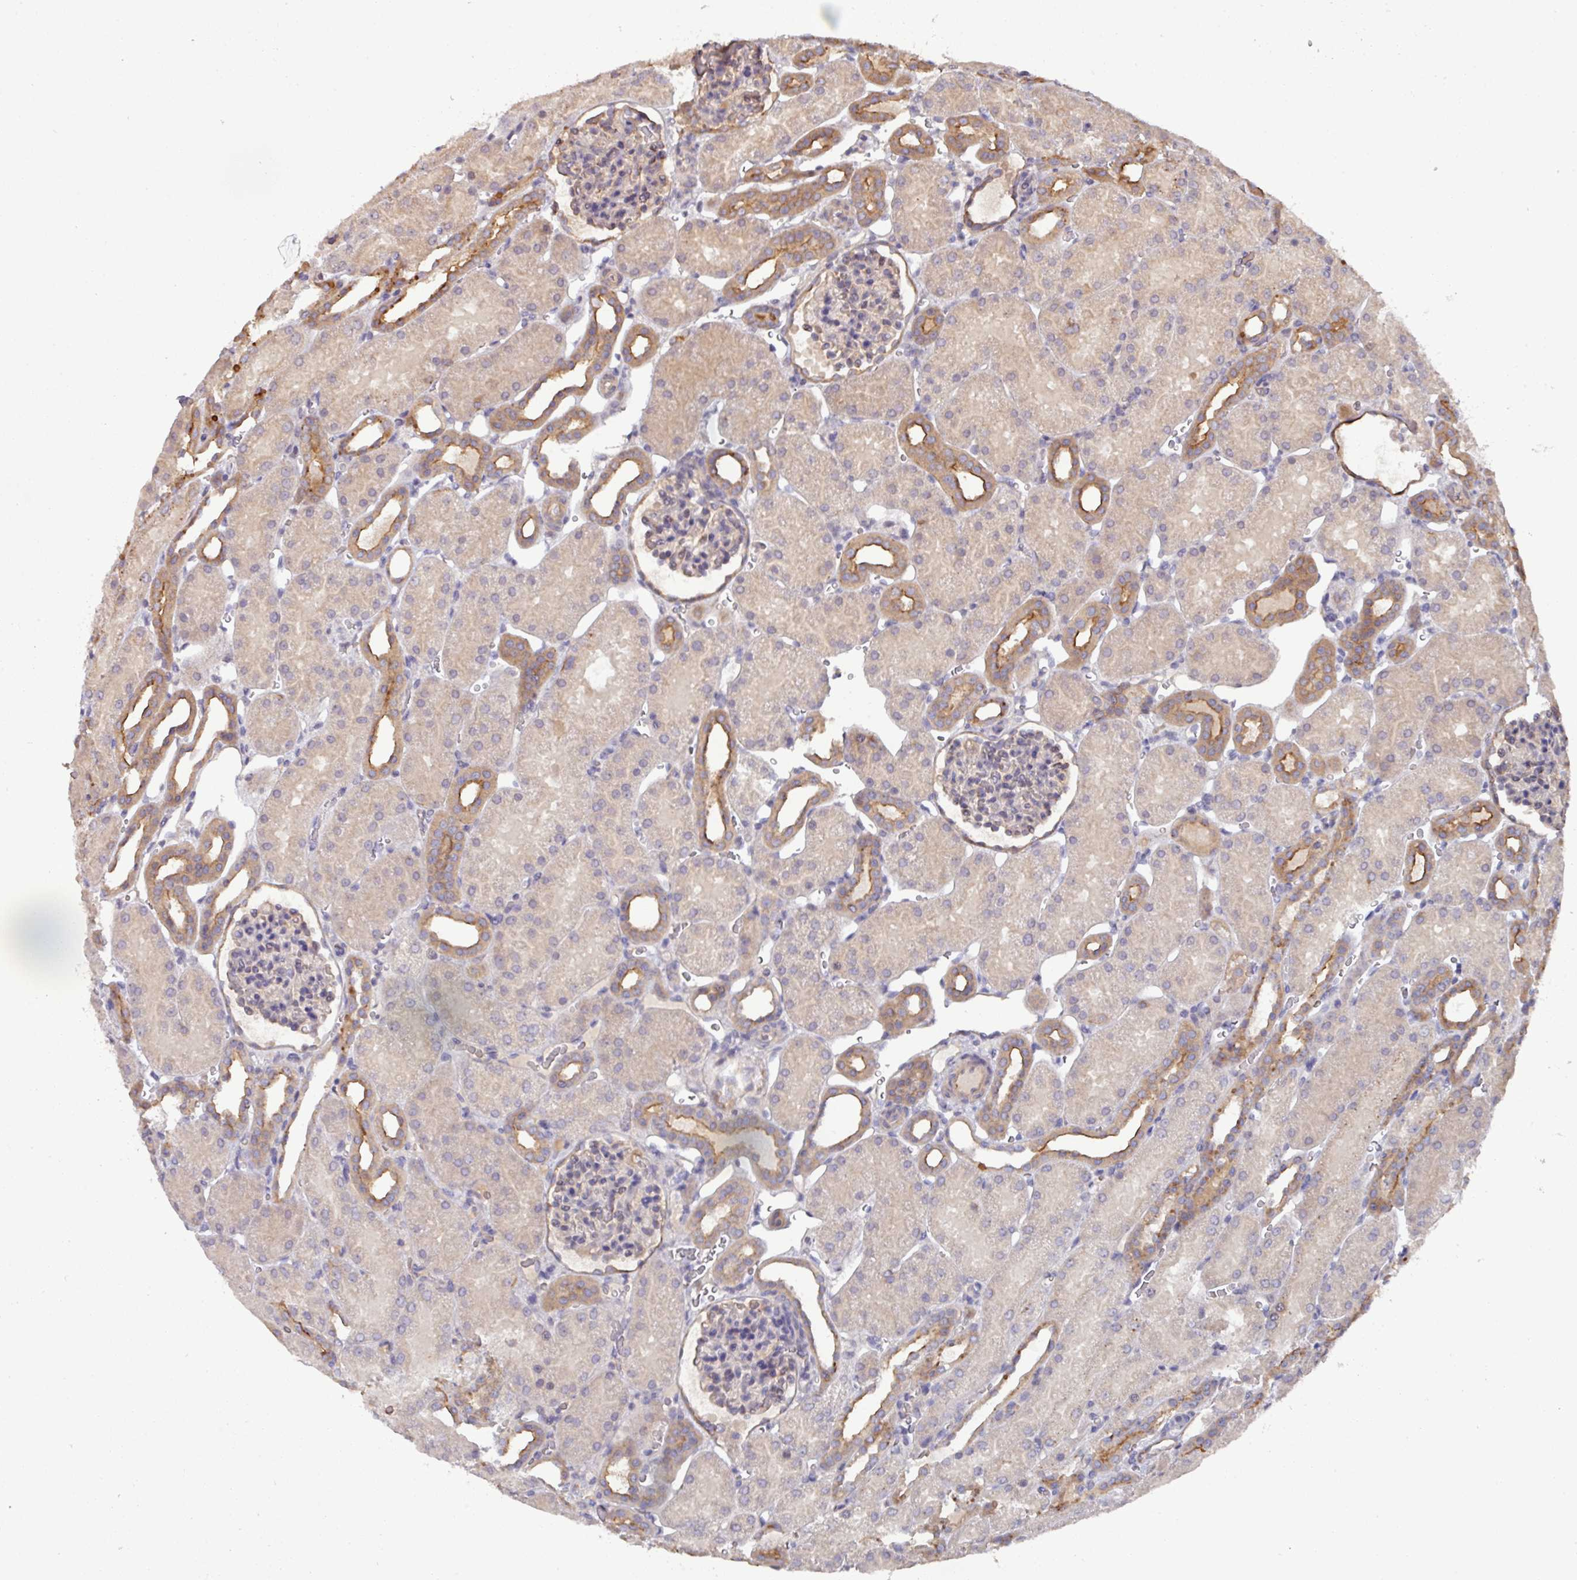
{"staining": {"intensity": "negative", "quantity": "none", "location": "none"}, "tissue": "kidney", "cell_type": "Cells in glomeruli", "image_type": "normal", "snomed": [{"axis": "morphology", "description": "Normal tissue, NOS"}, {"axis": "topography", "description": "Kidney"}], "caption": "The immunohistochemistry (IHC) photomicrograph has no significant expression in cells in glomeruli of kidney. (Brightfield microscopy of DAB (3,3'-diaminobenzidine) immunohistochemistry (IHC) at high magnification).", "gene": "PRR5", "patient": {"sex": "male", "age": 2}}